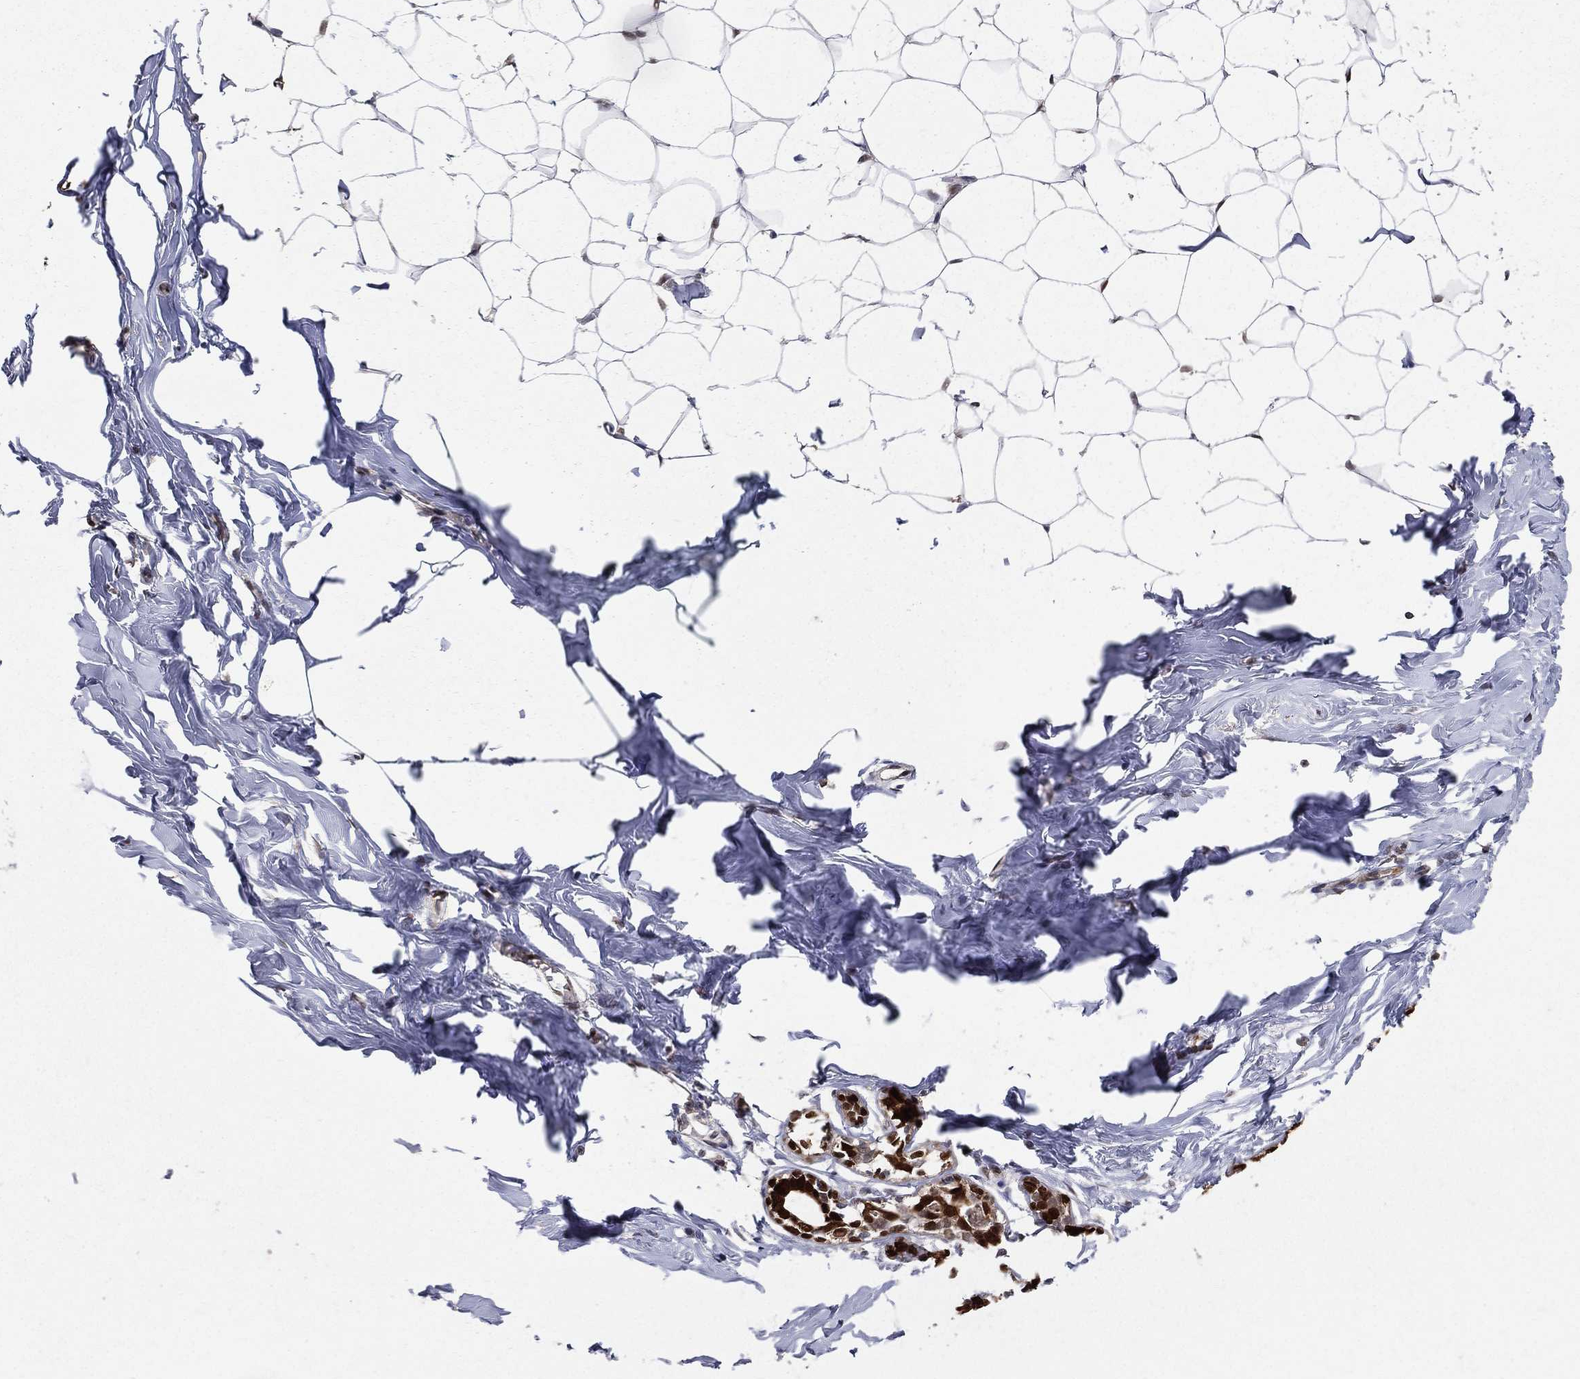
{"staining": {"intensity": "negative", "quantity": "none", "location": "none"}, "tissue": "breast", "cell_type": "Adipocytes", "image_type": "normal", "snomed": [{"axis": "morphology", "description": "Normal tissue, NOS"}, {"axis": "morphology", "description": "Lobular carcinoma, in situ"}, {"axis": "topography", "description": "Breast"}], "caption": "Immunohistochemistry (IHC) of benign breast demonstrates no positivity in adipocytes. (IHC, brightfield microscopy, high magnification).", "gene": "ENO1", "patient": {"sex": "female", "age": 35}}